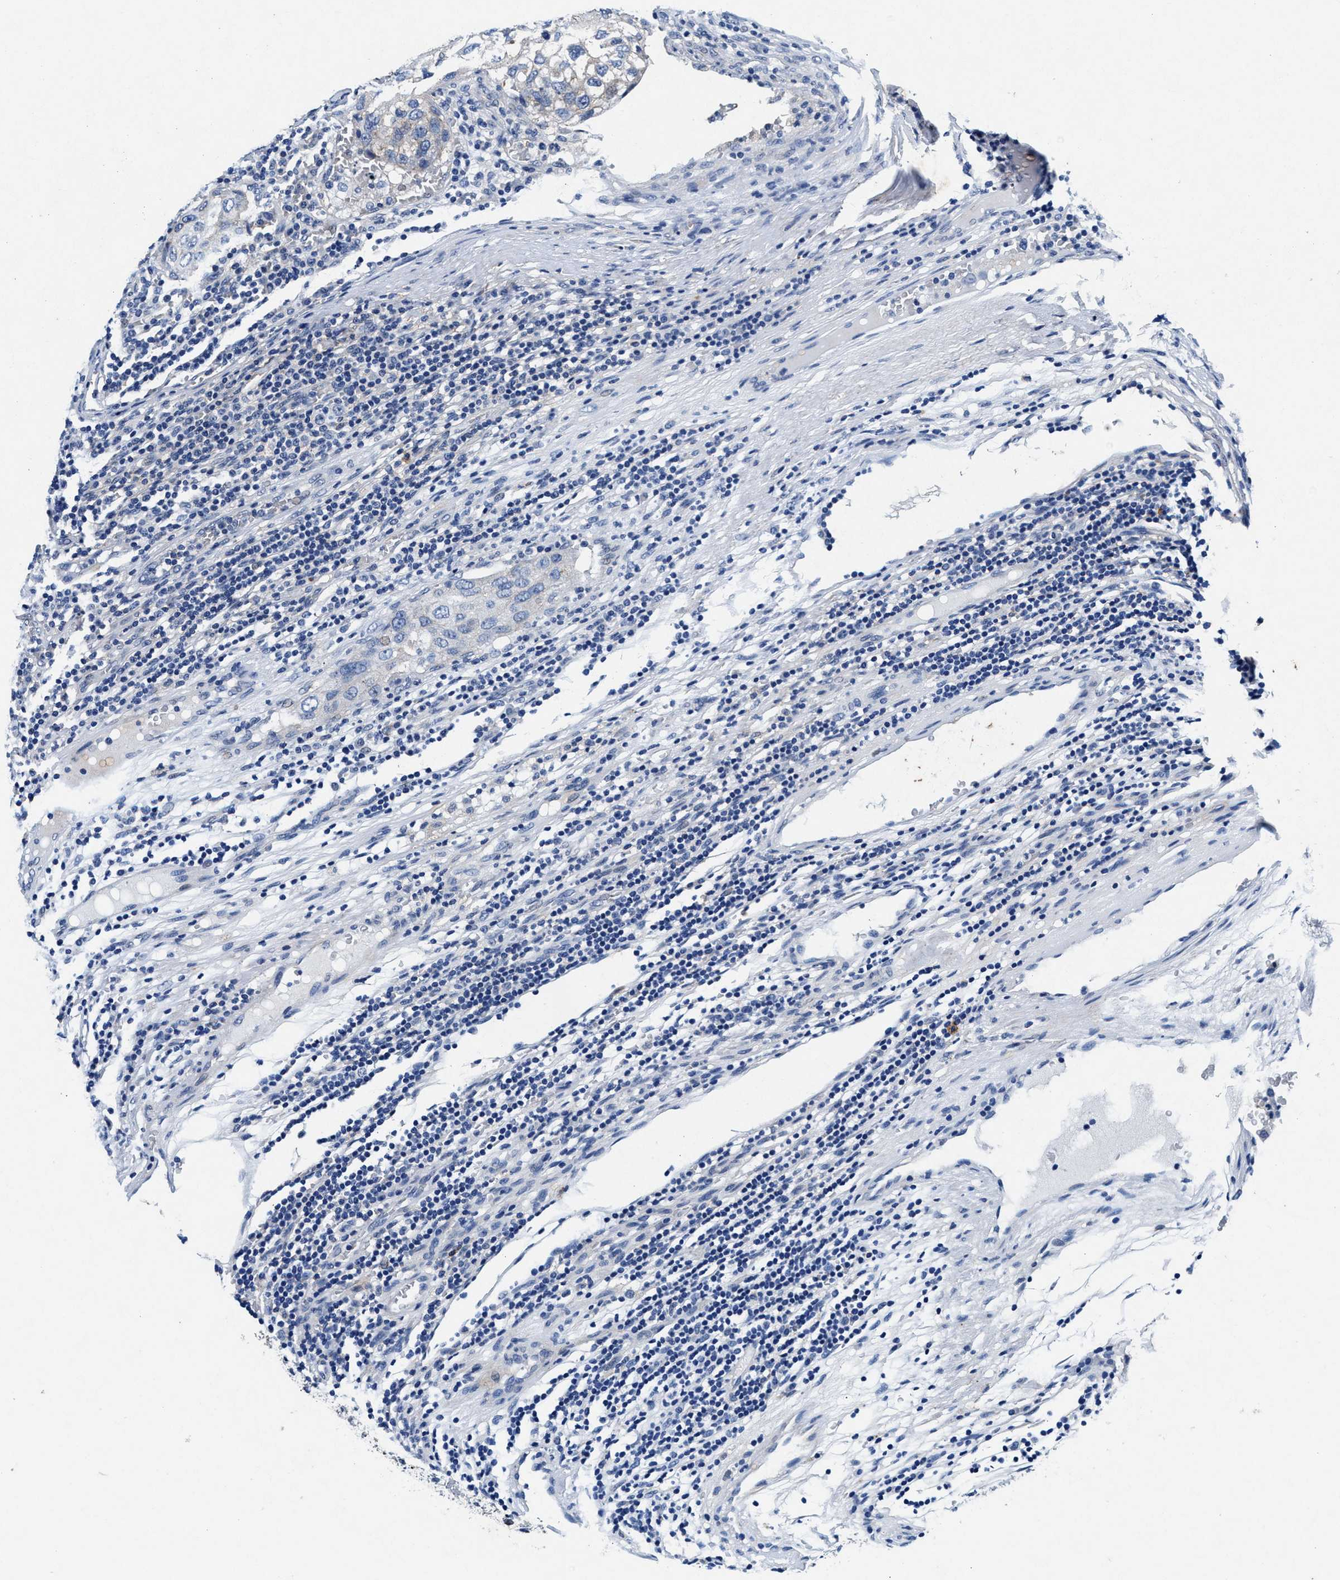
{"staining": {"intensity": "negative", "quantity": "none", "location": "none"}, "tissue": "urothelial cancer", "cell_type": "Tumor cells", "image_type": "cancer", "snomed": [{"axis": "morphology", "description": "Urothelial carcinoma, High grade"}, {"axis": "topography", "description": "Lymph node"}, {"axis": "topography", "description": "Urinary bladder"}], "caption": "Immunohistochemistry photomicrograph of human urothelial cancer stained for a protein (brown), which displays no staining in tumor cells. (DAB IHC visualized using brightfield microscopy, high magnification).", "gene": "SLC8A1", "patient": {"sex": "male", "age": 51}}